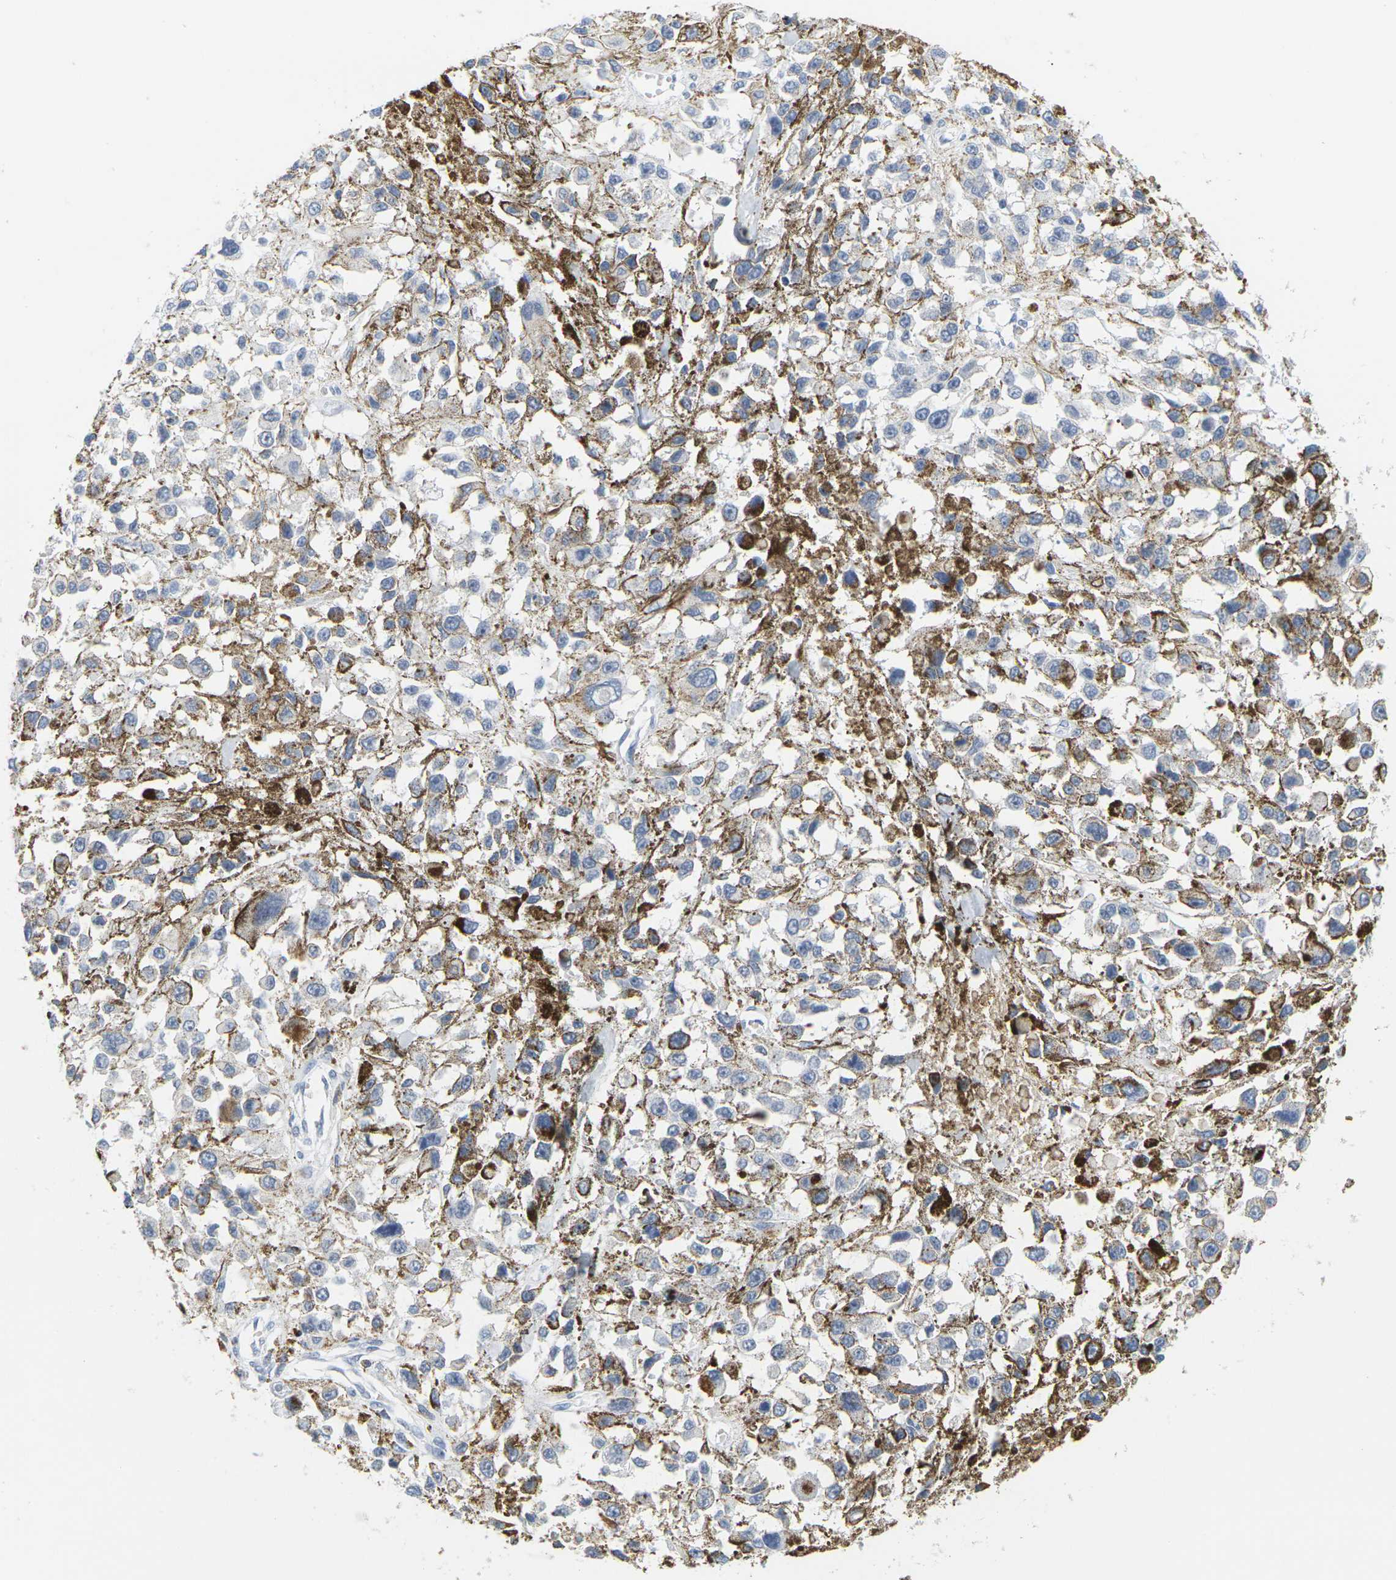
{"staining": {"intensity": "weak", "quantity": "<25%", "location": "cytoplasmic/membranous"}, "tissue": "melanoma", "cell_type": "Tumor cells", "image_type": "cancer", "snomed": [{"axis": "morphology", "description": "Malignant melanoma, Metastatic site"}, {"axis": "topography", "description": "Lymph node"}], "caption": "IHC of melanoma displays no staining in tumor cells.", "gene": "HLA-DOB", "patient": {"sex": "male", "age": 59}}